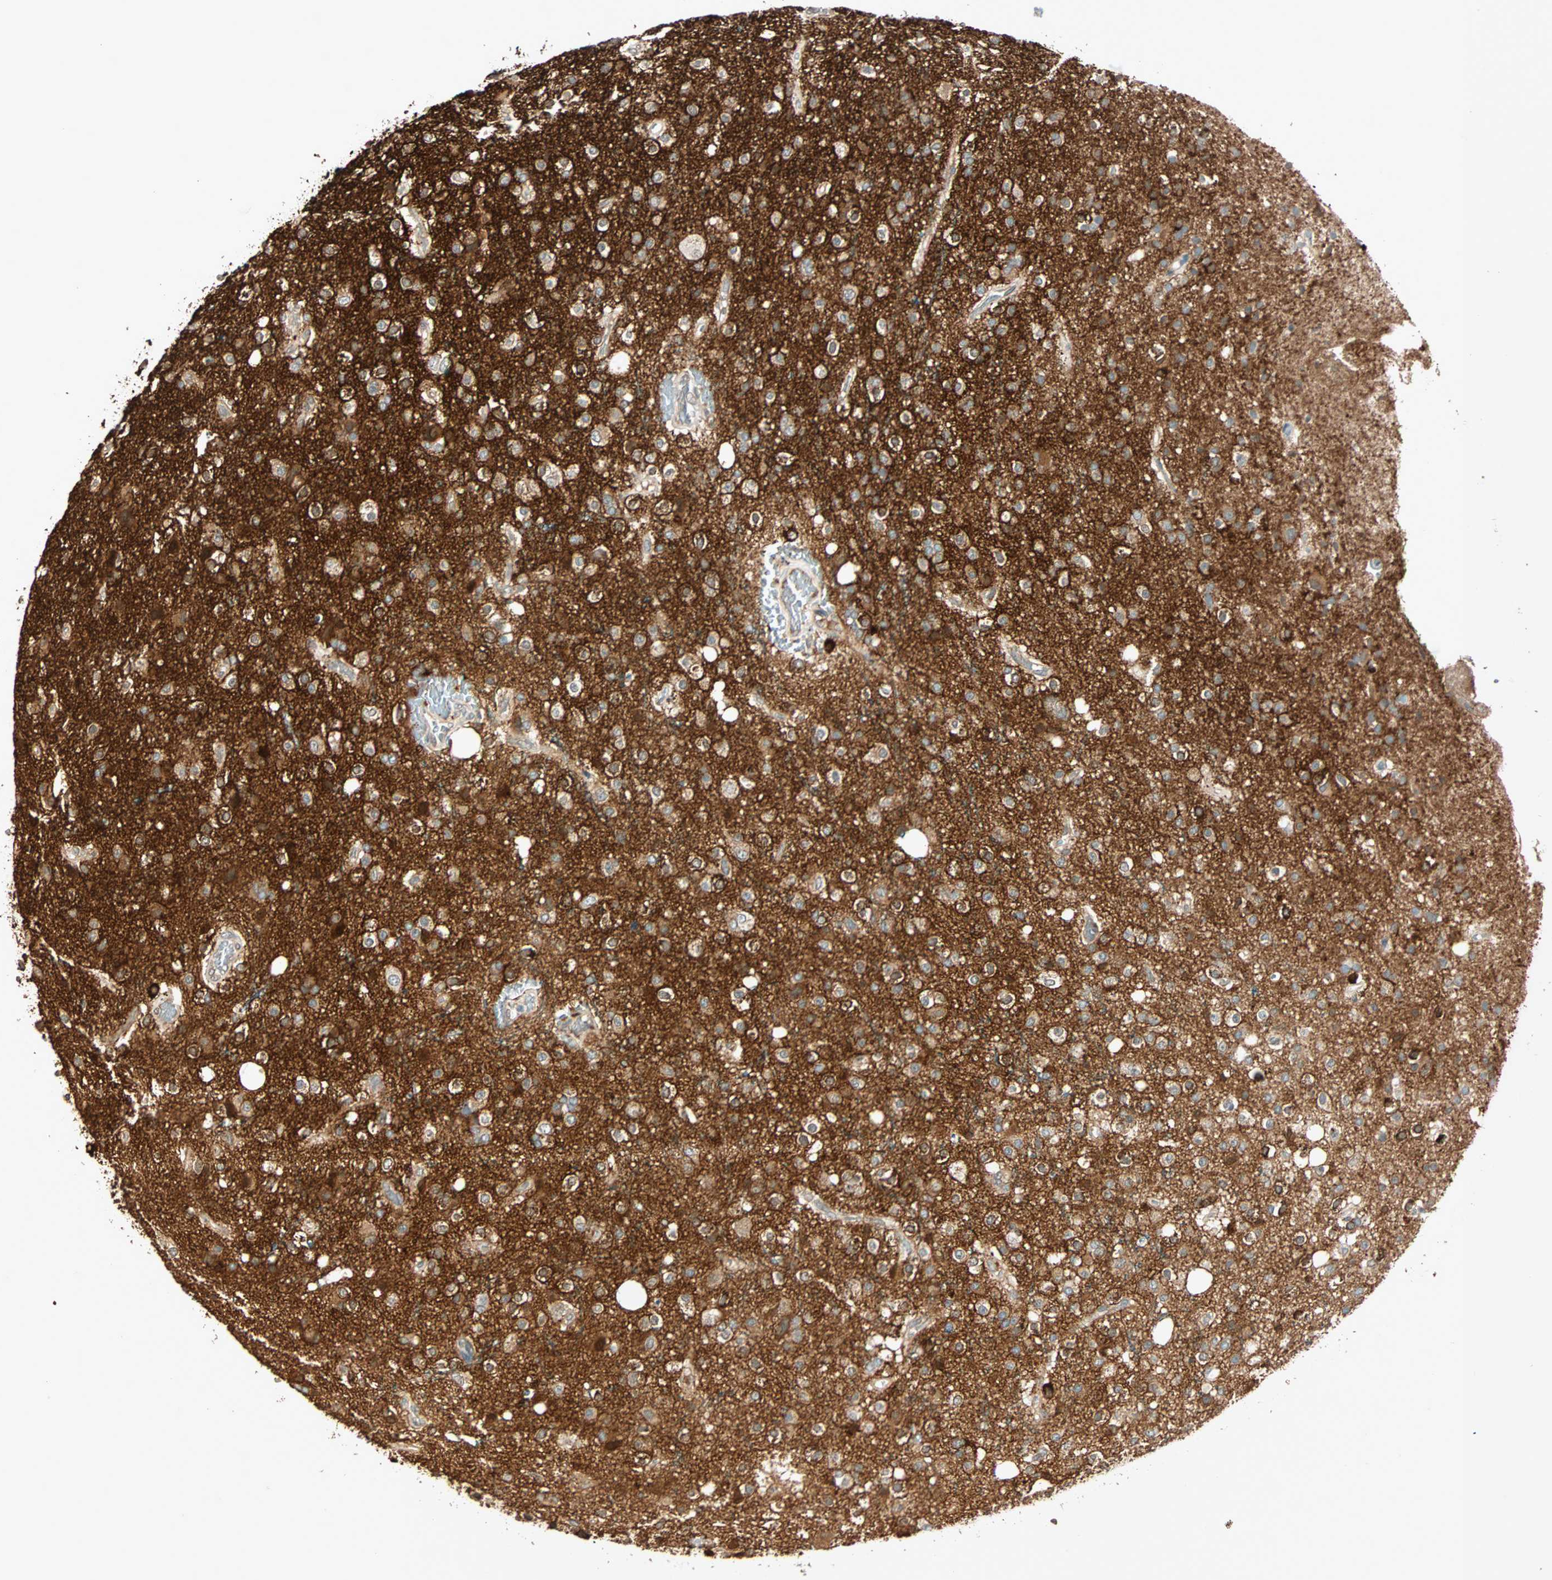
{"staining": {"intensity": "weak", "quantity": ">75%", "location": "cytoplasmic/membranous"}, "tissue": "glioma", "cell_type": "Tumor cells", "image_type": "cancer", "snomed": [{"axis": "morphology", "description": "Glioma, malignant, High grade"}, {"axis": "topography", "description": "Brain"}], "caption": "High-grade glioma (malignant) tissue displays weak cytoplasmic/membranous positivity in approximately >75% of tumor cells The staining is performed using DAB (3,3'-diaminobenzidine) brown chromogen to label protein expression. The nuclei are counter-stained blue using hematoxylin.", "gene": "BCAN", "patient": {"sex": "male", "age": 47}}